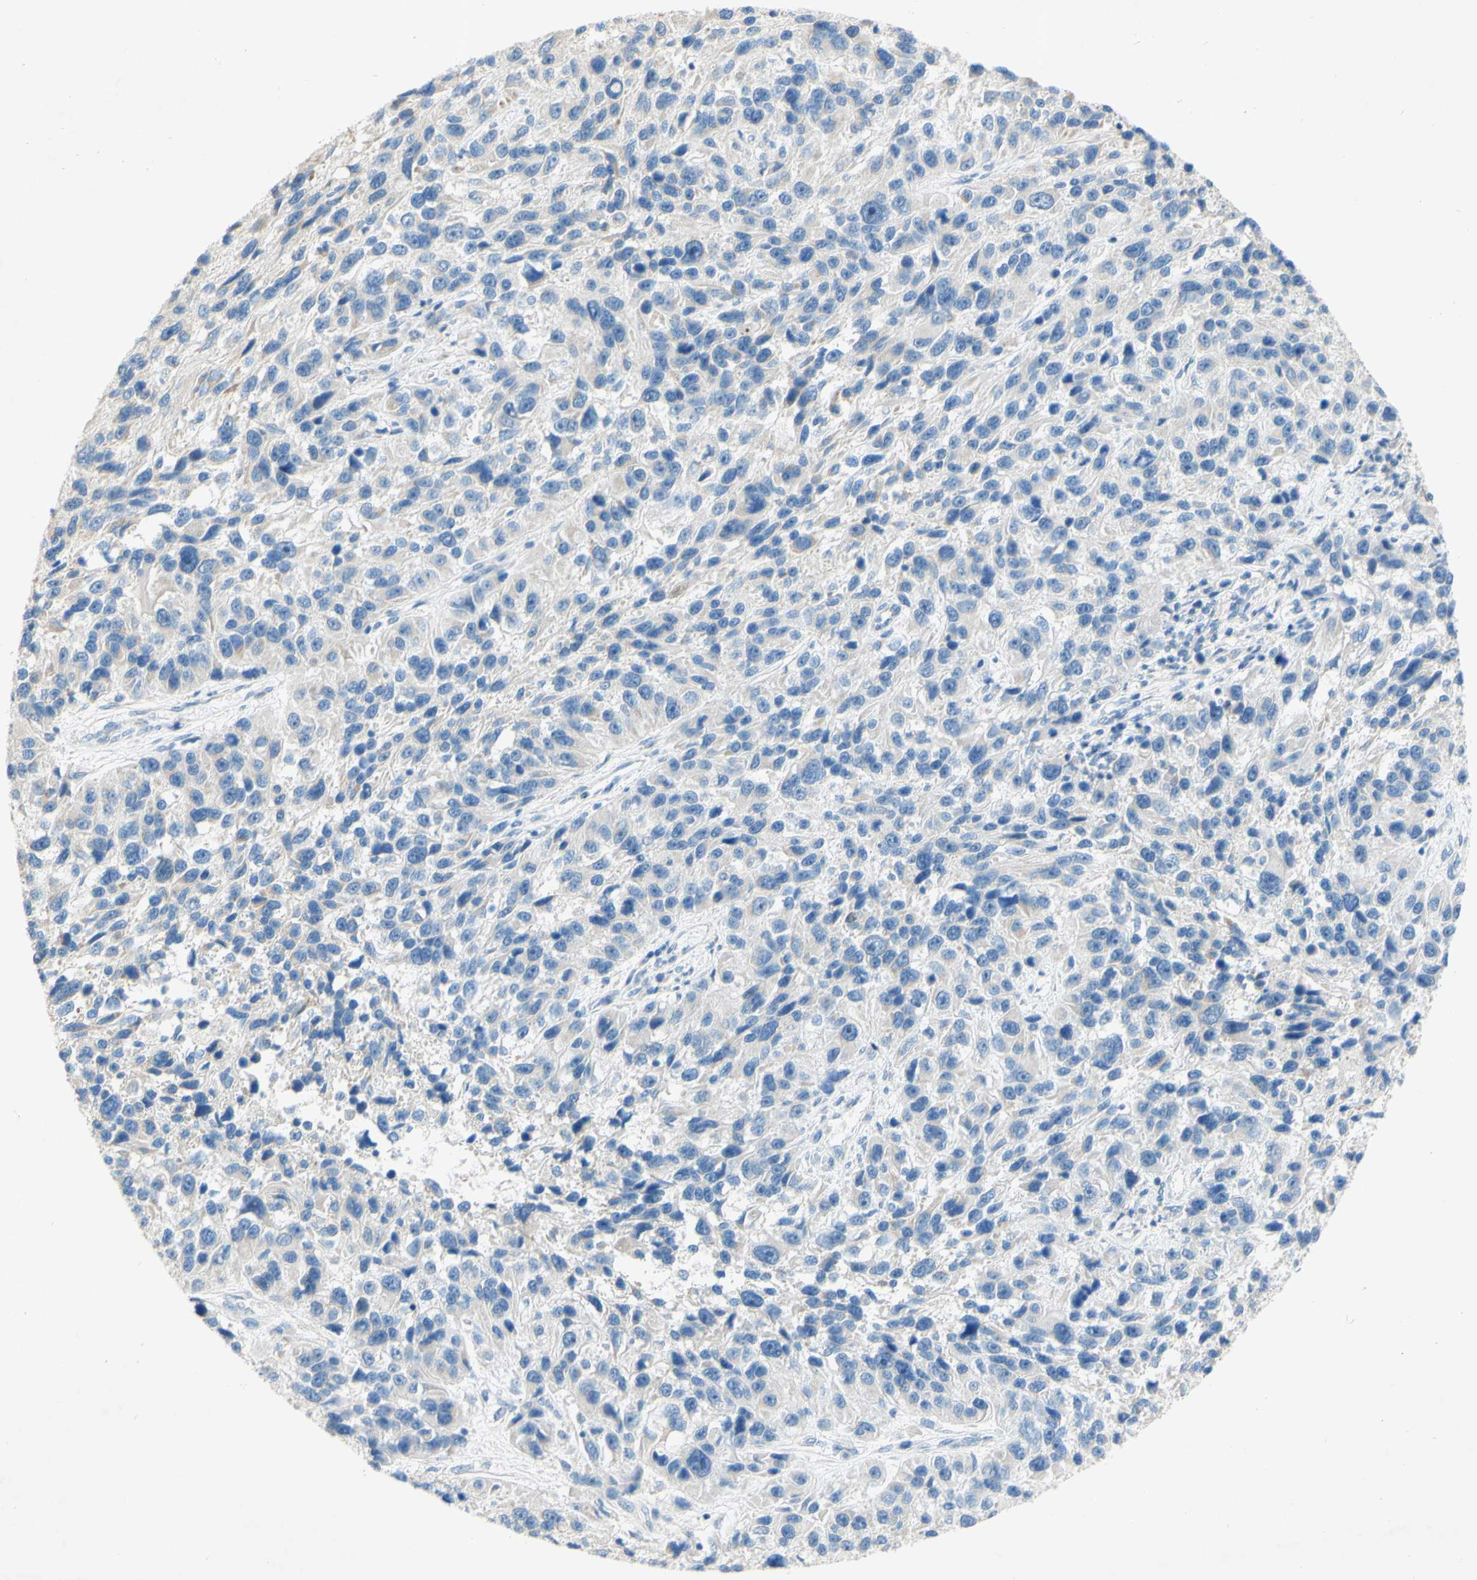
{"staining": {"intensity": "negative", "quantity": "none", "location": "none"}, "tissue": "melanoma", "cell_type": "Tumor cells", "image_type": "cancer", "snomed": [{"axis": "morphology", "description": "Malignant melanoma, NOS"}, {"axis": "topography", "description": "Skin"}], "caption": "There is no significant expression in tumor cells of malignant melanoma.", "gene": "ACADL", "patient": {"sex": "male", "age": 53}}